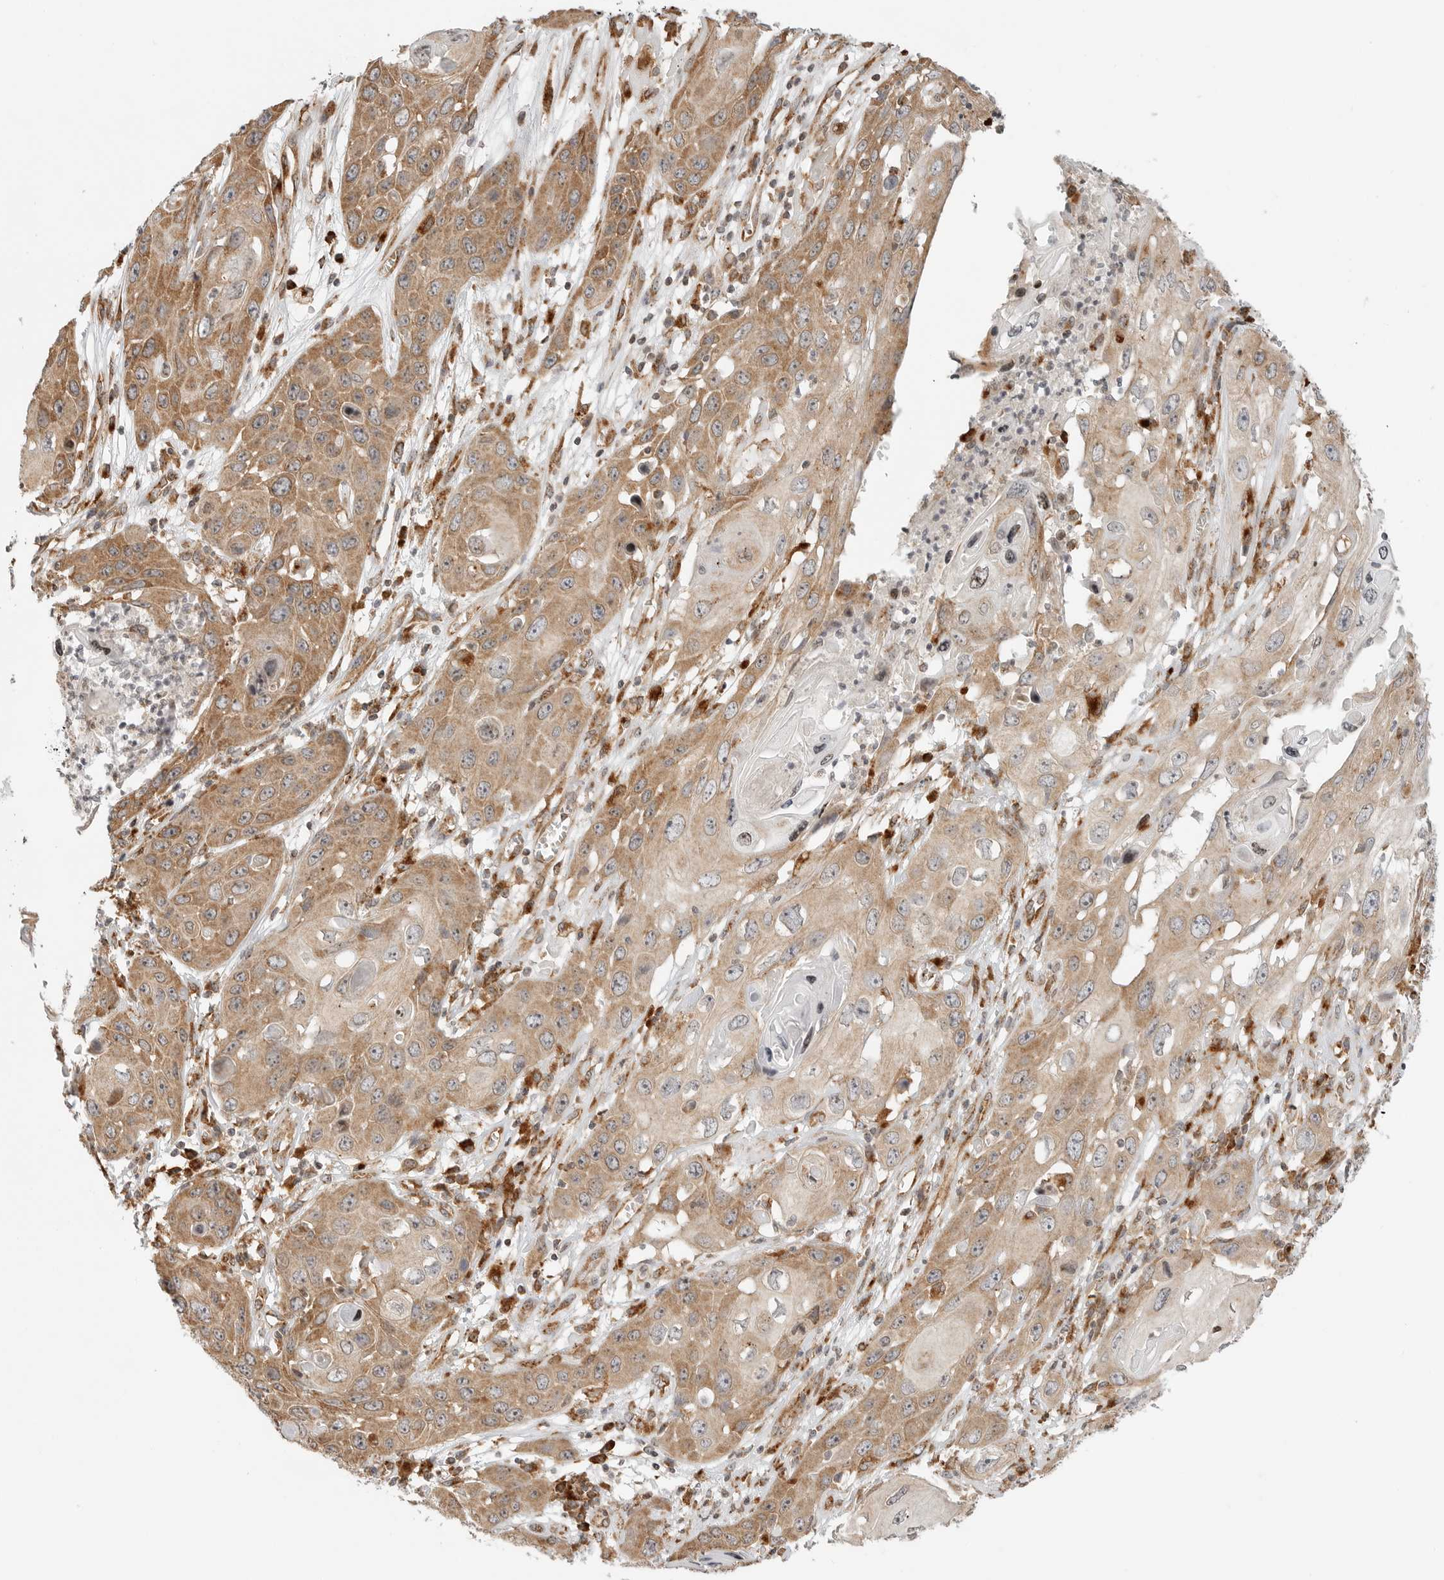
{"staining": {"intensity": "moderate", "quantity": ">75%", "location": "cytoplasmic/membranous"}, "tissue": "skin cancer", "cell_type": "Tumor cells", "image_type": "cancer", "snomed": [{"axis": "morphology", "description": "Squamous cell carcinoma, NOS"}, {"axis": "topography", "description": "Skin"}], "caption": "Protein staining of skin squamous cell carcinoma tissue reveals moderate cytoplasmic/membranous expression in about >75% of tumor cells.", "gene": "IDUA", "patient": {"sex": "male", "age": 55}}